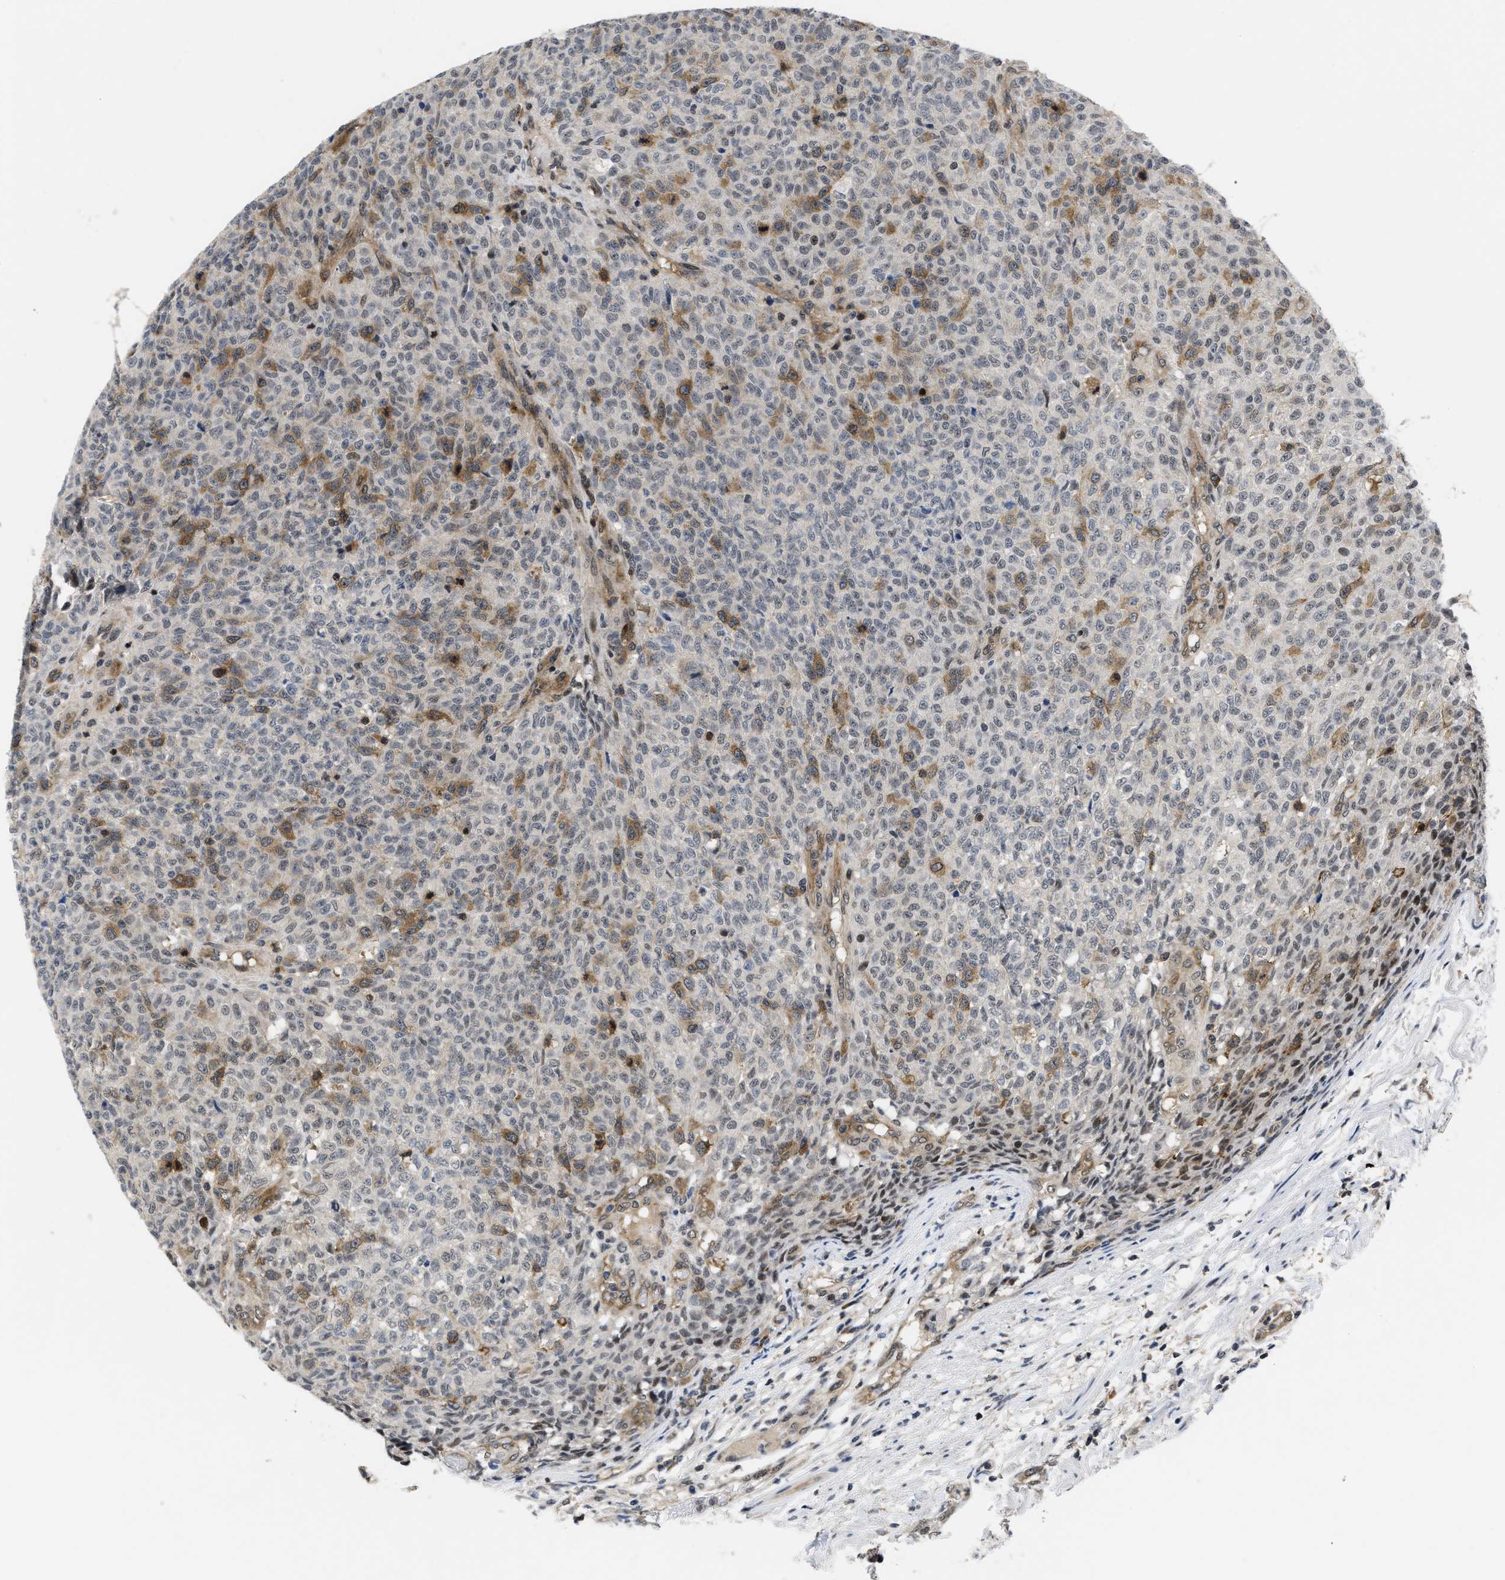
{"staining": {"intensity": "moderate", "quantity": "<25%", "location": "cytoplasmic/membranous"}, "tissue": "testis cancer", "cell_type": "Tumor cells", "image_type": "cancer", "snomed": [{"axis": "morphology", "description": "Seminoma, NOS"}, {"axis": "topography", "description": "Testis"}], "caption": "Protein expression by immunohistochemistry shows moderate cytoplasmic/membranous expression in approximately <25% of tumor cells in seminoma (testis). (DAB IHC, brown staining for protein, blue staining for nuclei).", "gene": "HIF1A", "patient": {"sex": "male", "age": 59}}